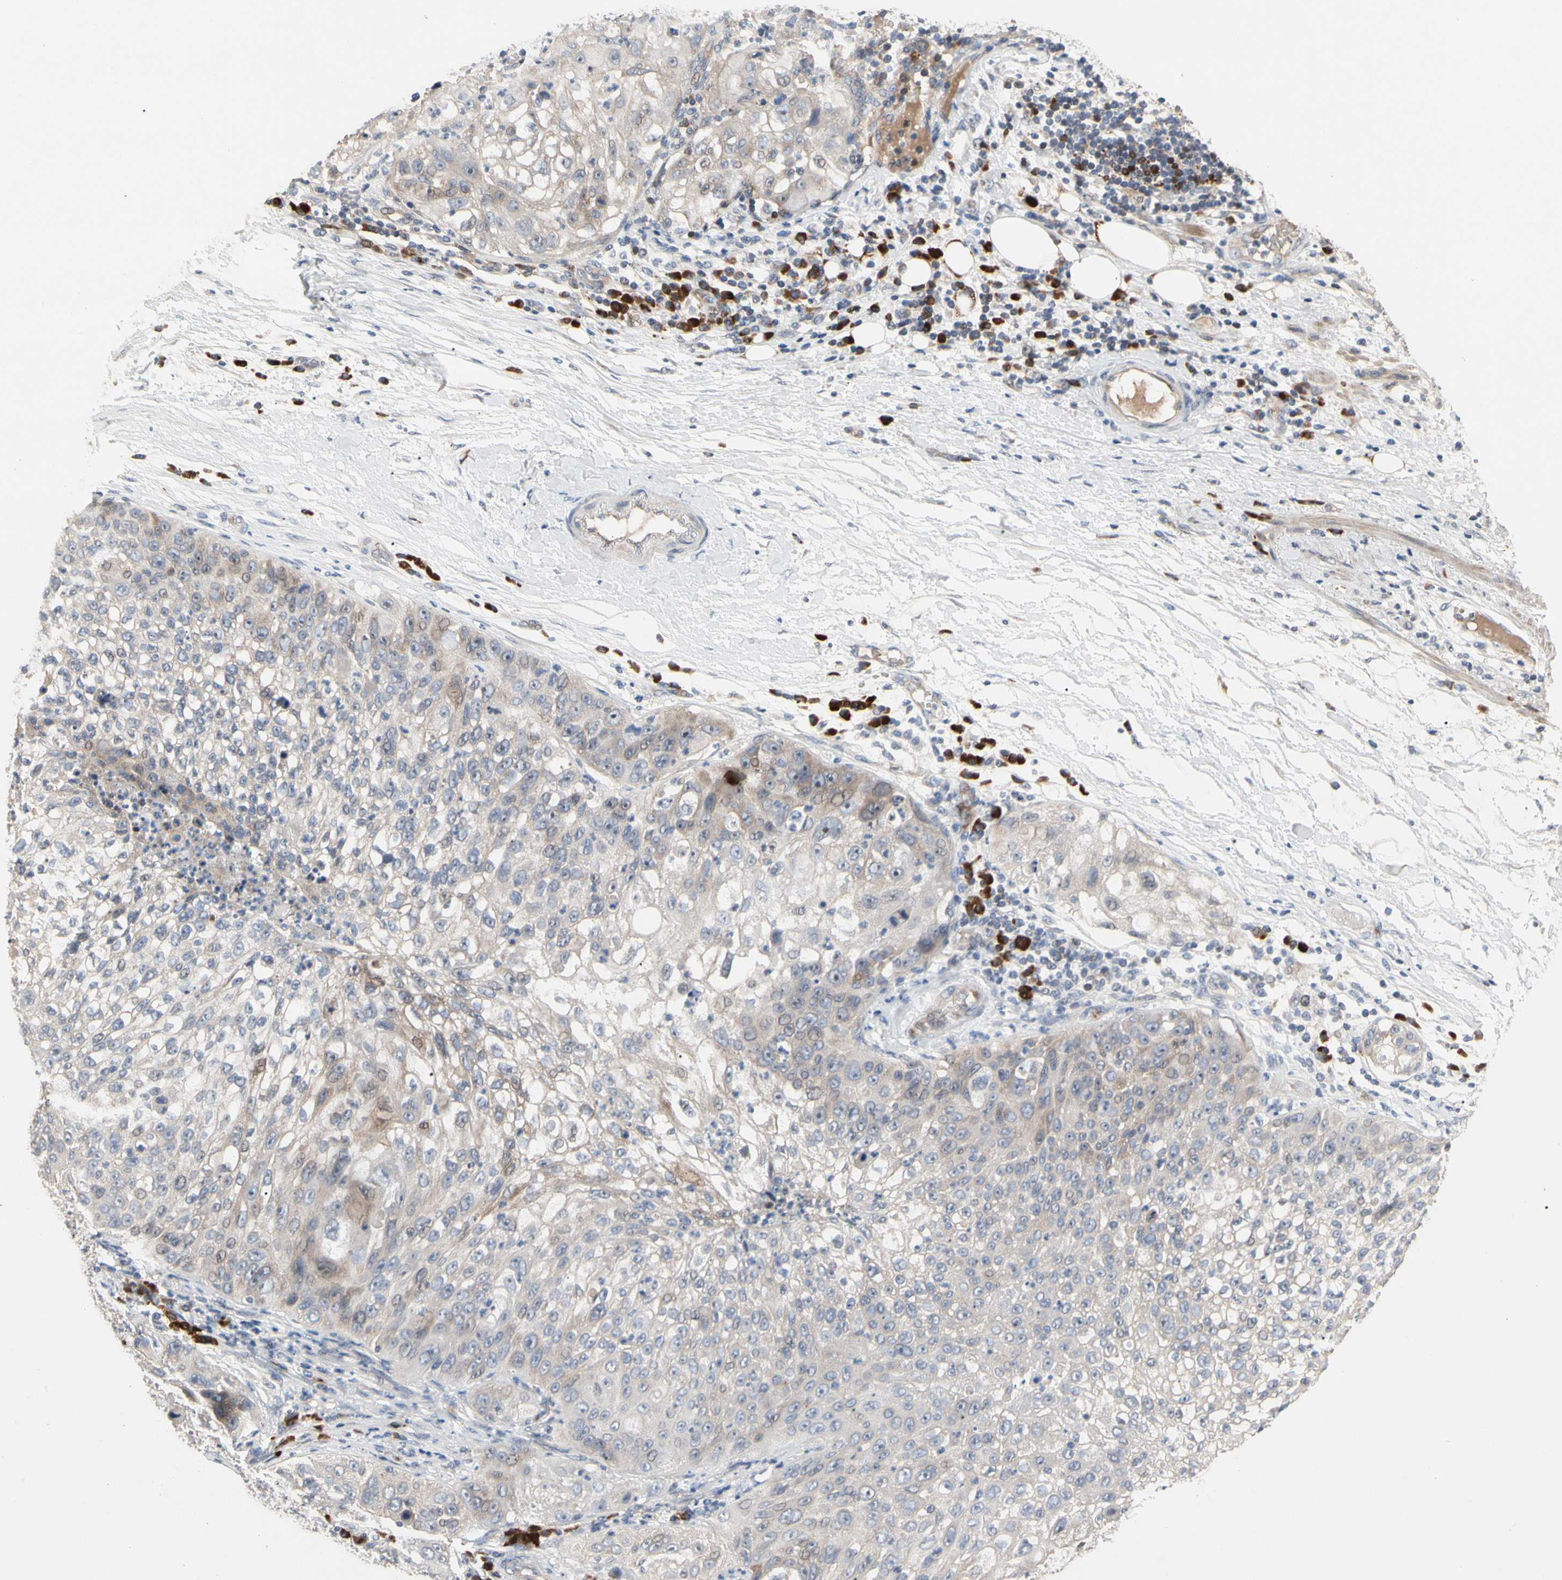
{"staining": {"intensity": "weak", "quantity": "<25%", "location": "cytoplasmic/membranous"}, "tissue": "lung cancer", "cell_type": "Tumor cells", "image_type": "cancer", "snomed": [{"axis": "morphology", "description": "Inflammation, NOS"}, {"axis": "morphology", "description": "Squamous cell carcinoma, NOS"}, {"axis": "topography", "description": "Lymph node"}, {"axis": "topography", "description": "Soft tissue"}, {"axis": "topography", "description": "Lung"}], "caption": "Lung squamous cell carcinoma was stained to show a protein in brown. There is no significant expression in tumor cells.", "gene": "HMGCR", "patient": {"sex": "male", "age": 66}}